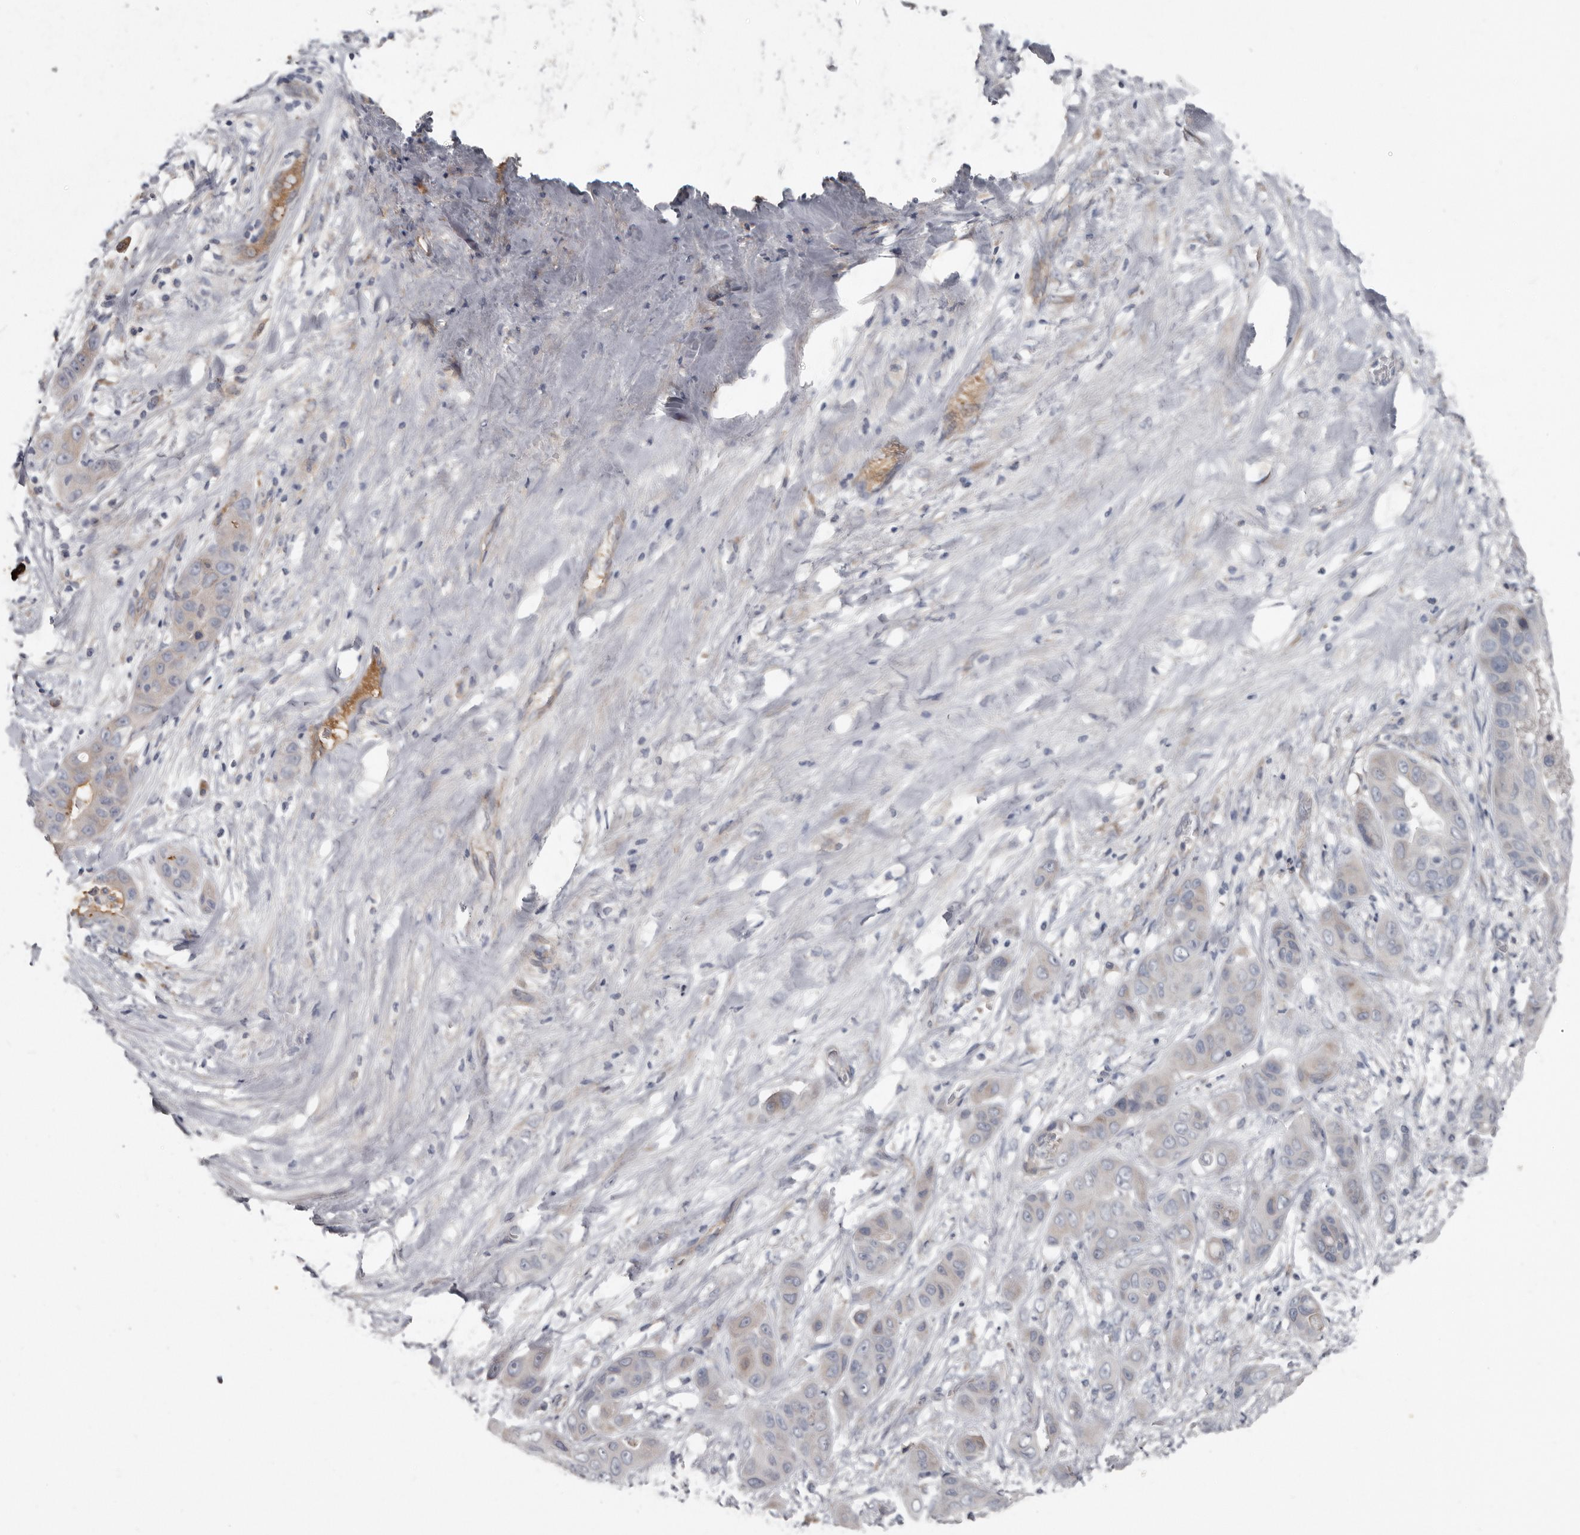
{"staining": {"intensity": "negative", "quantity": "none", "location": "none"}, "tissue": "liver cancer", "cell_type": "Tumor cells", "image_type": "cancer", "snomed": [{"axis": "morphology", "description": "Cholangiocarcinoma"}, {"axis": "topography", "description": "Liver"}], "caption": "An IHC histopathology image of liver cancer is shown. There is no staining in tumor cells of liver cancer.", "gene": "ZNF114", "patient": {"sex": "female", "age": 52}}